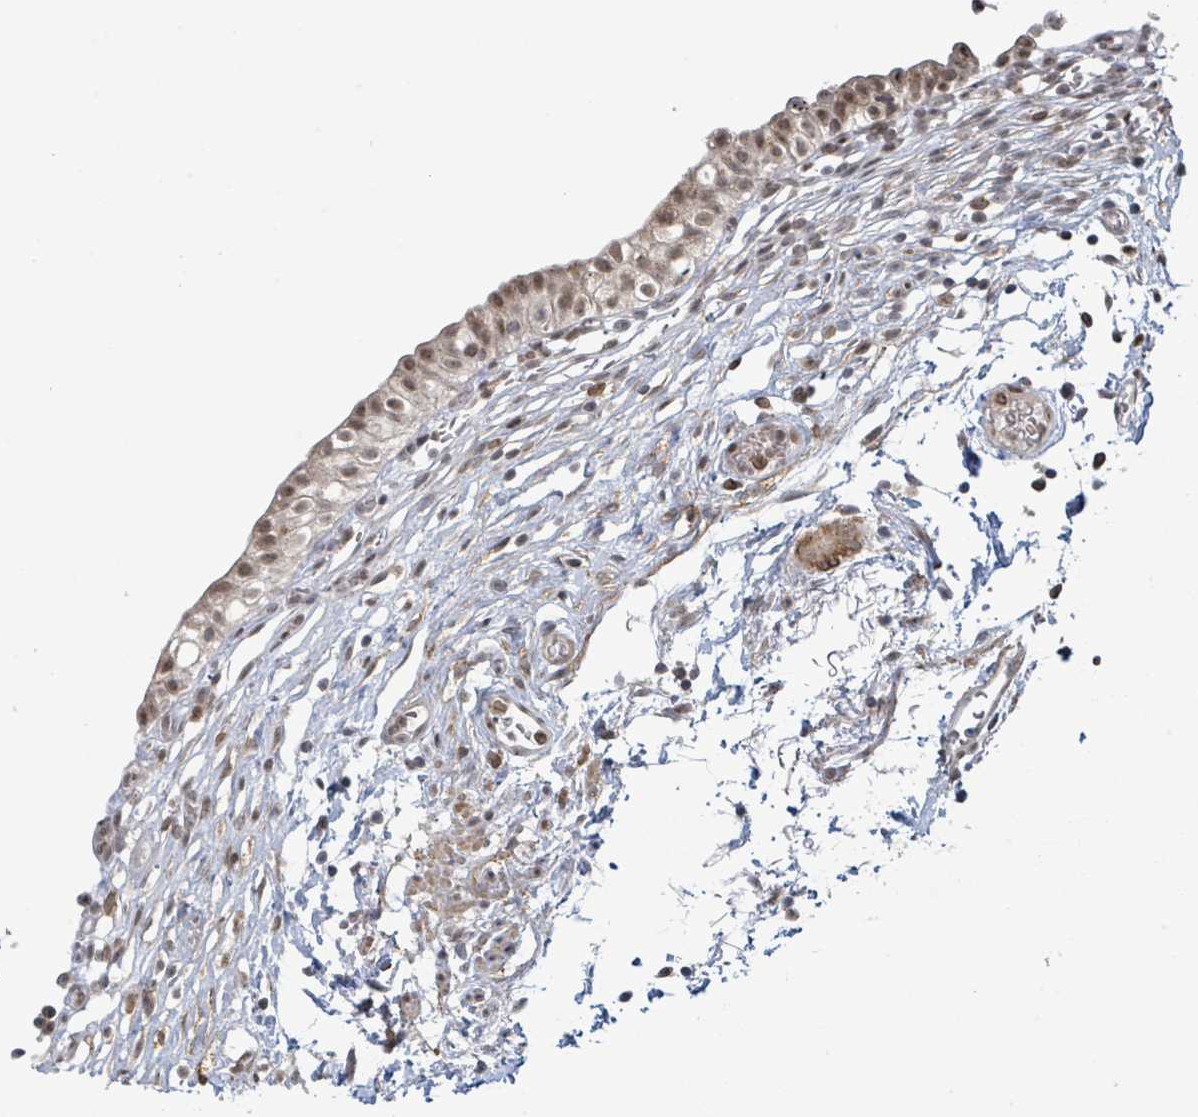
{"staining": {"intensity": "moderate", "quantity": ">75%", "location": "nuclear"}, "tissue": "urinary bladder", "cell_type": "Urothelial cells", "image_type": "normal", "snomed": [{"axis": "morphology", "description": "Normal tissue, NOS"}, {"axis": "topography", "description": "Urinary bladder"}, {"axis": "topography", "description": "Peripheral nerve tissue"}], "caption": "The histopathology image displays a brown stain indicating the presence of a protein in the nuclear of urothelial cells in urinary bladder. (DAB IHC, brown staining for protein, blue staining for nuclei).", "gene": "SBF2", "patient": {"sex": "male", "age": 55}}